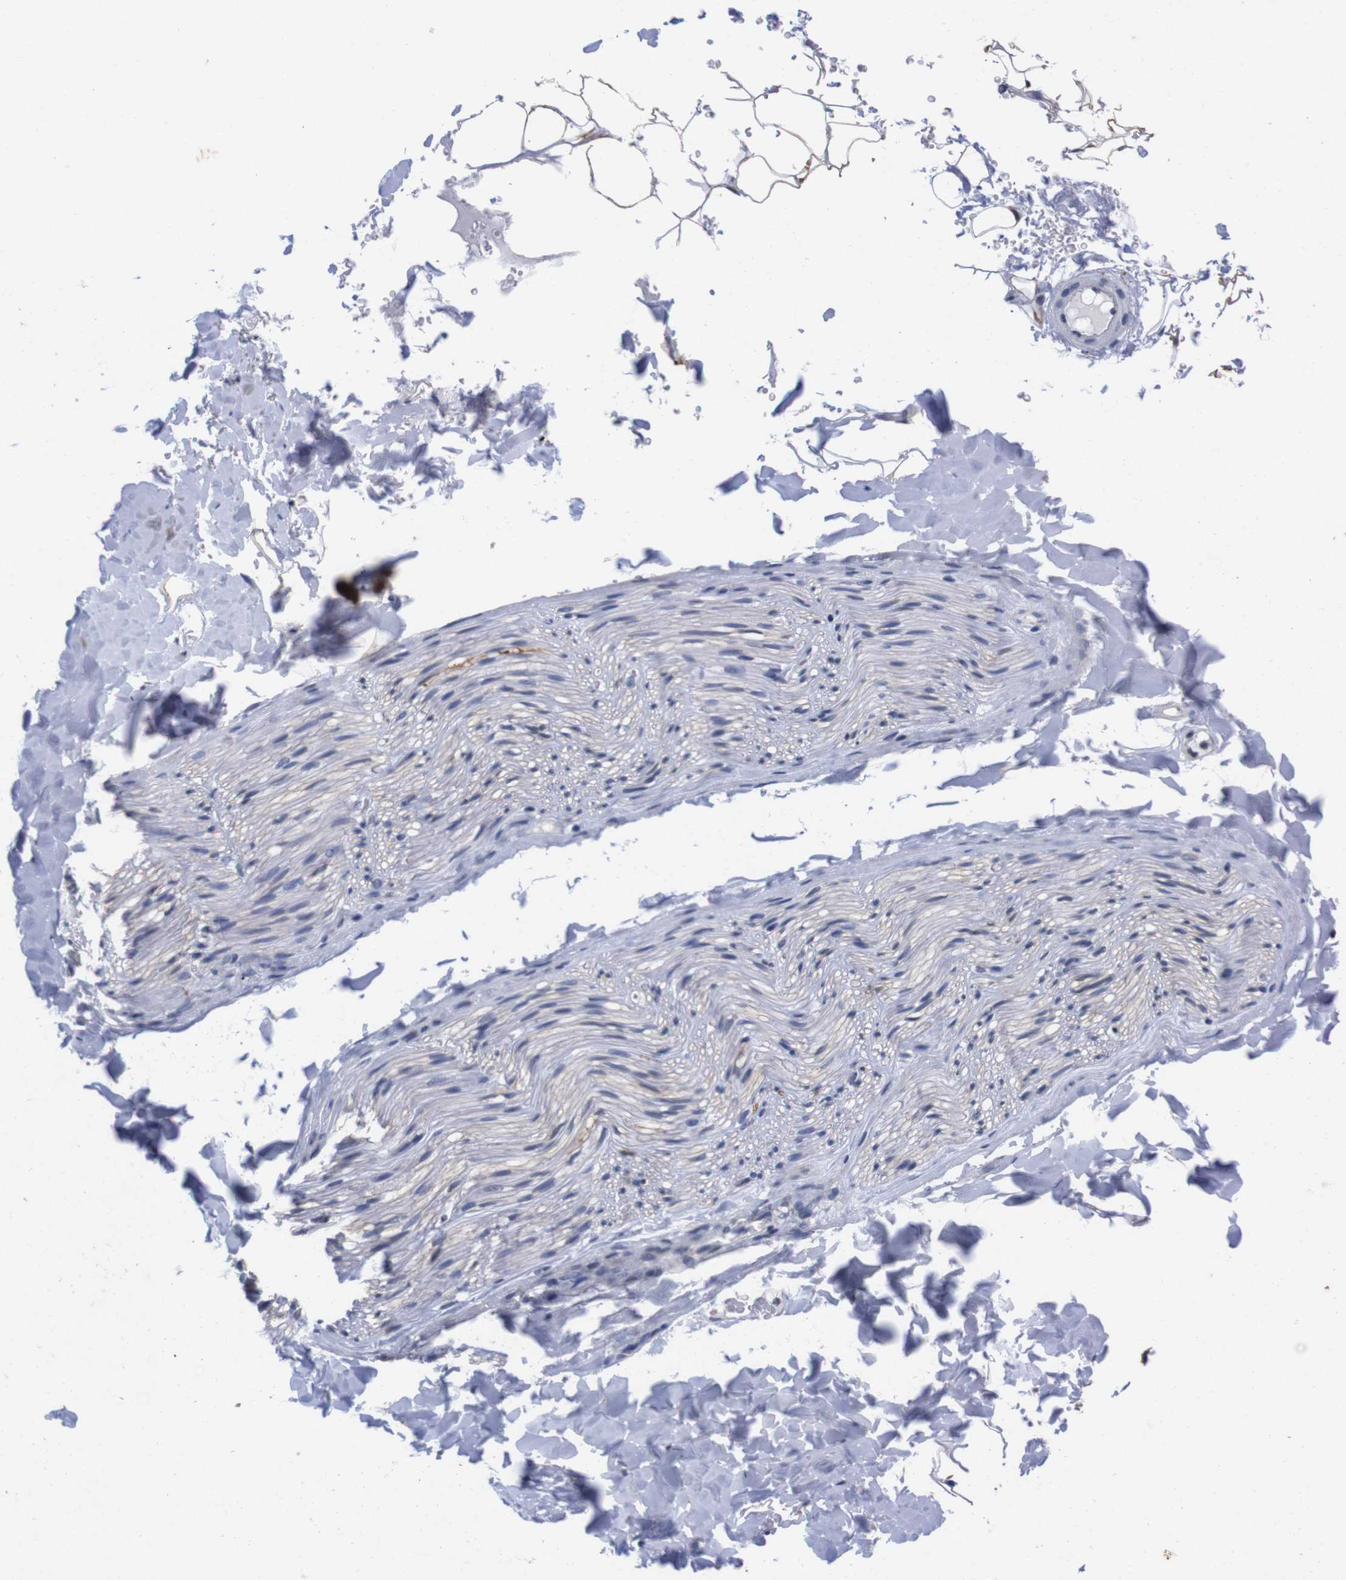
{"staining": {"intensity": "negative", "quantity": "none", "location": "none"}, "tissue": "adipose tissue", "cell_type": "Adipocytes", "image_type": "normal", "snomed": [{"axis": "morphology", "description": "Normal tissue, NOS"}, {"axis": "topography", "description": "Peripheral nerve tissue"}], "caption": "DAB (3,3'-diaminobenzidine) immunohistochemical staining of benign adipose tissue displays no significant expression in adipocytes. Nuclei are stained in blue.", "gene": "TNFRSF21", "patient": {"sex": "male", "age": 70}}